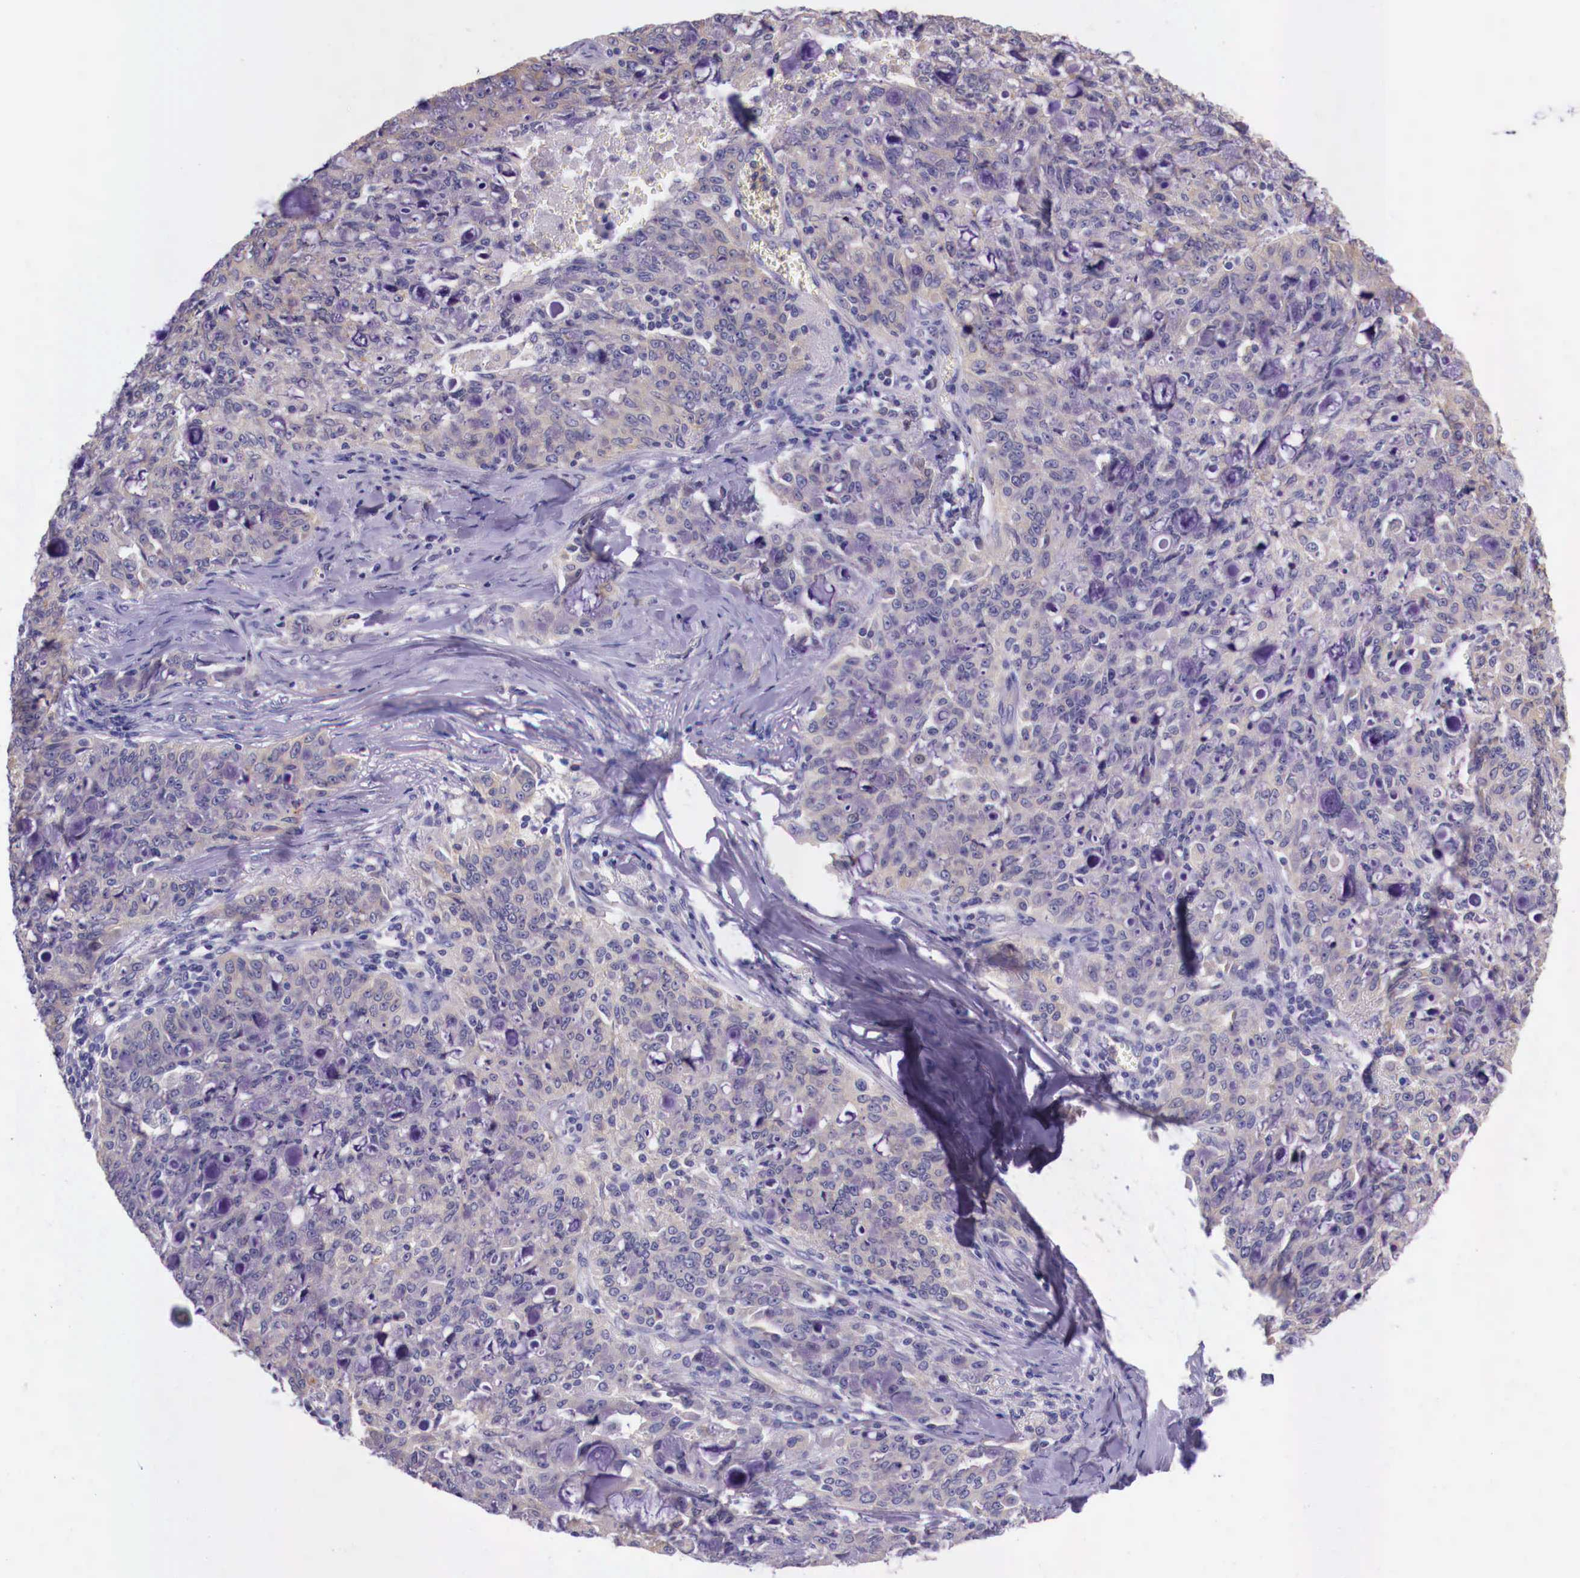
{"staining": {"intensity": "weak", "quantity": ">75%", "location": "cytoplasmic/membranous"}, "tissue": "lung cancer", "cell_type": "Tumor cells", "image_type": "cancer", "snomed": [{"axis": "morphology", "description": "Adenocarcinoma, NOS"}, {"axis": "topography", "description": "Lung"}], "caption": "Immunohistochemical staining of lung cancer demonstrates weak cytoplasmic/membranous protein staining in approximately >75% of tumor cells.", "gene": "GRIPAP1", "patient": {"sex": "female", "age": 44}}